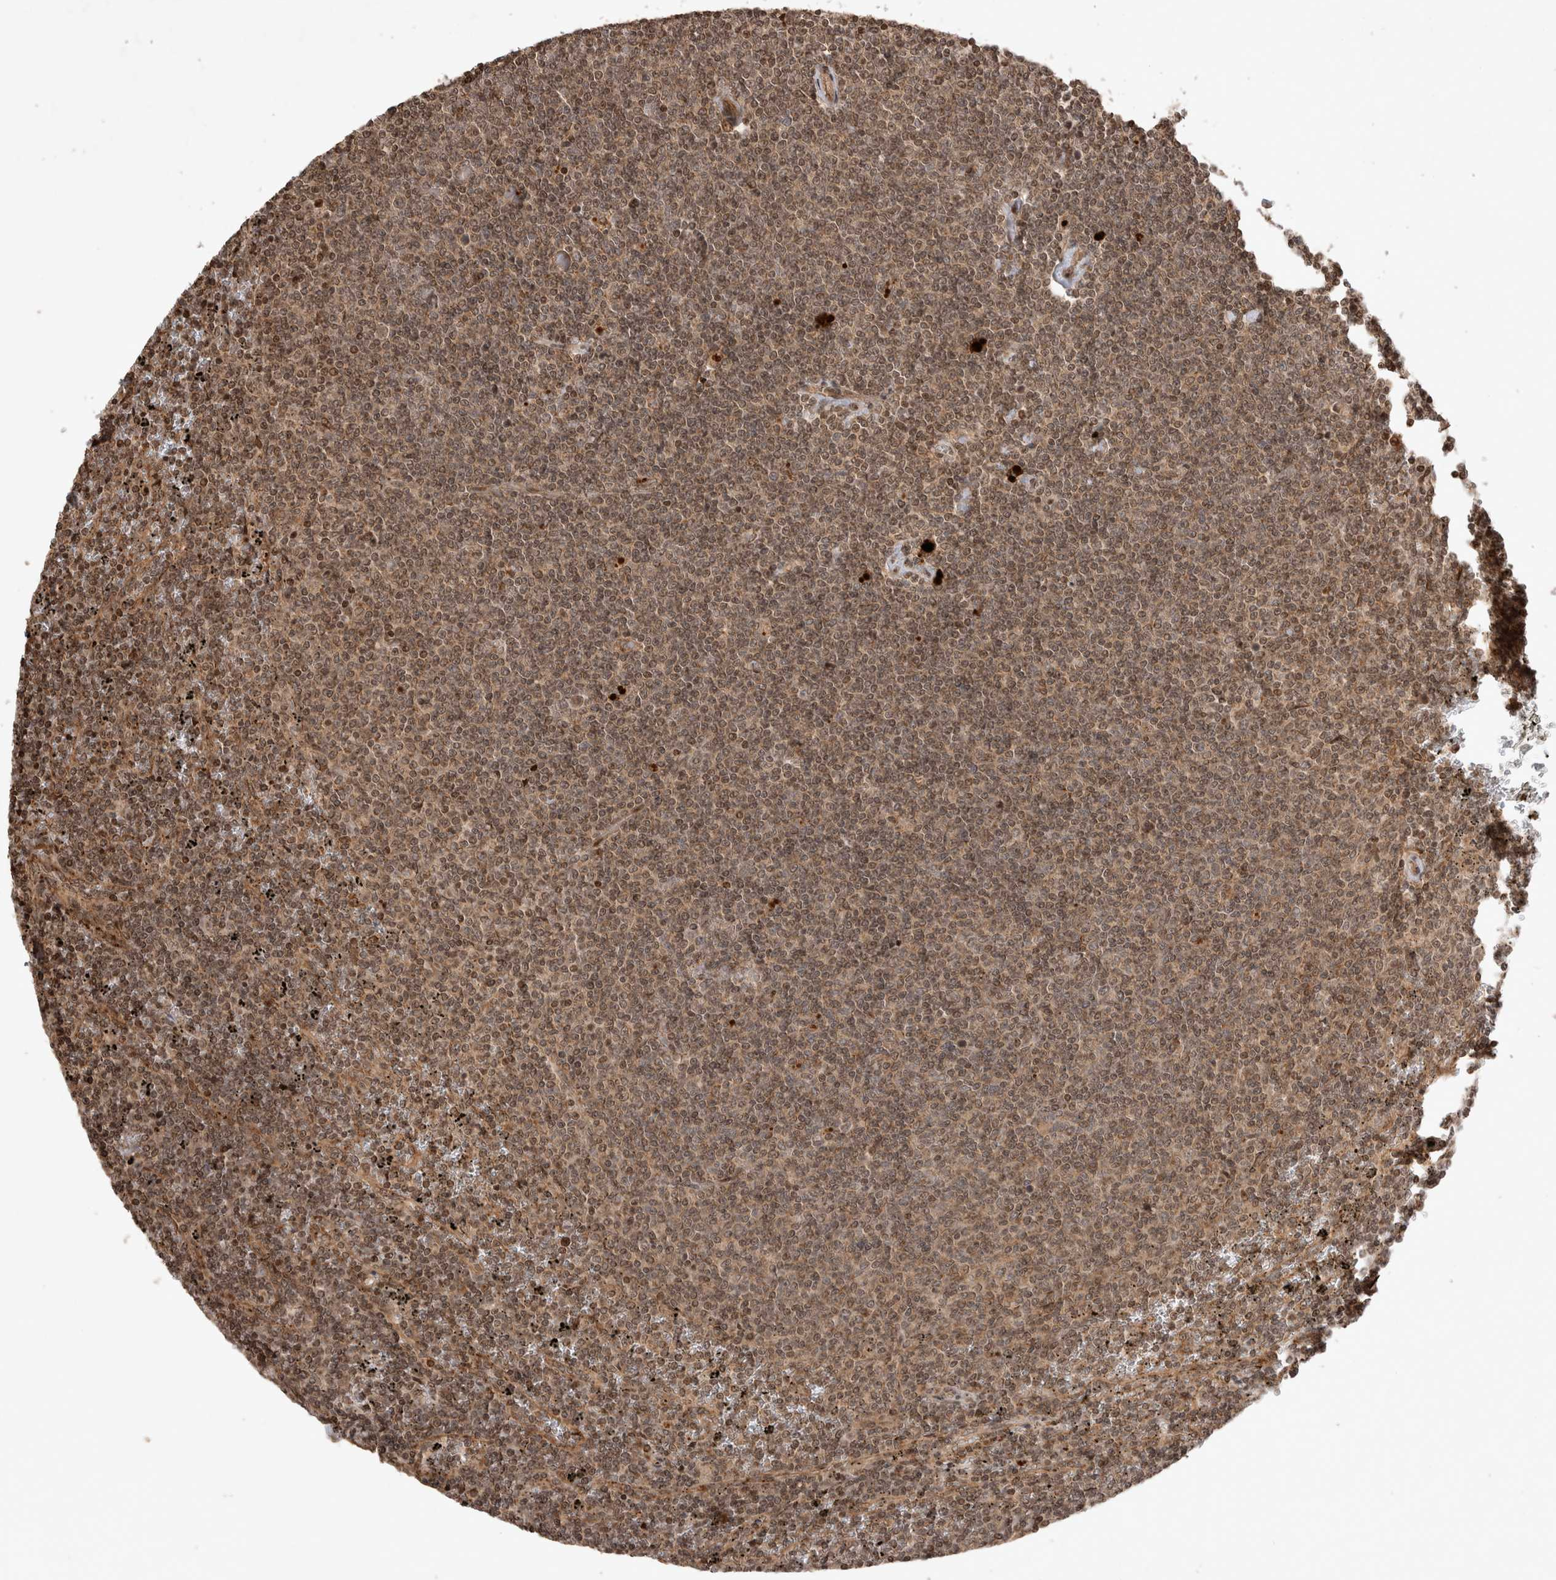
{"staining": {"intensity": "weak", "quantity": ">75%", "location": "cytoplasmic/membranous"}, "tissue": "lymphoma", "cell_type": "Tumor cells", "image_type": "cancer", "snomed": [{"axis": "morphology", "description": "Malignant lymphoma, non-Hodgkin's type, Low grade"}, {"axis": "topography", "description": "Spleen"}], "caption": "Low-grade malignant lymphoma, non-Hodgkin's type stained for a protein reveals weak cytoplasmic/membranous positivity in tumor cells. Nuclei are stained in blue.", "gene": "FAM221A", "patient": {"sex": "female", "age": 50}}